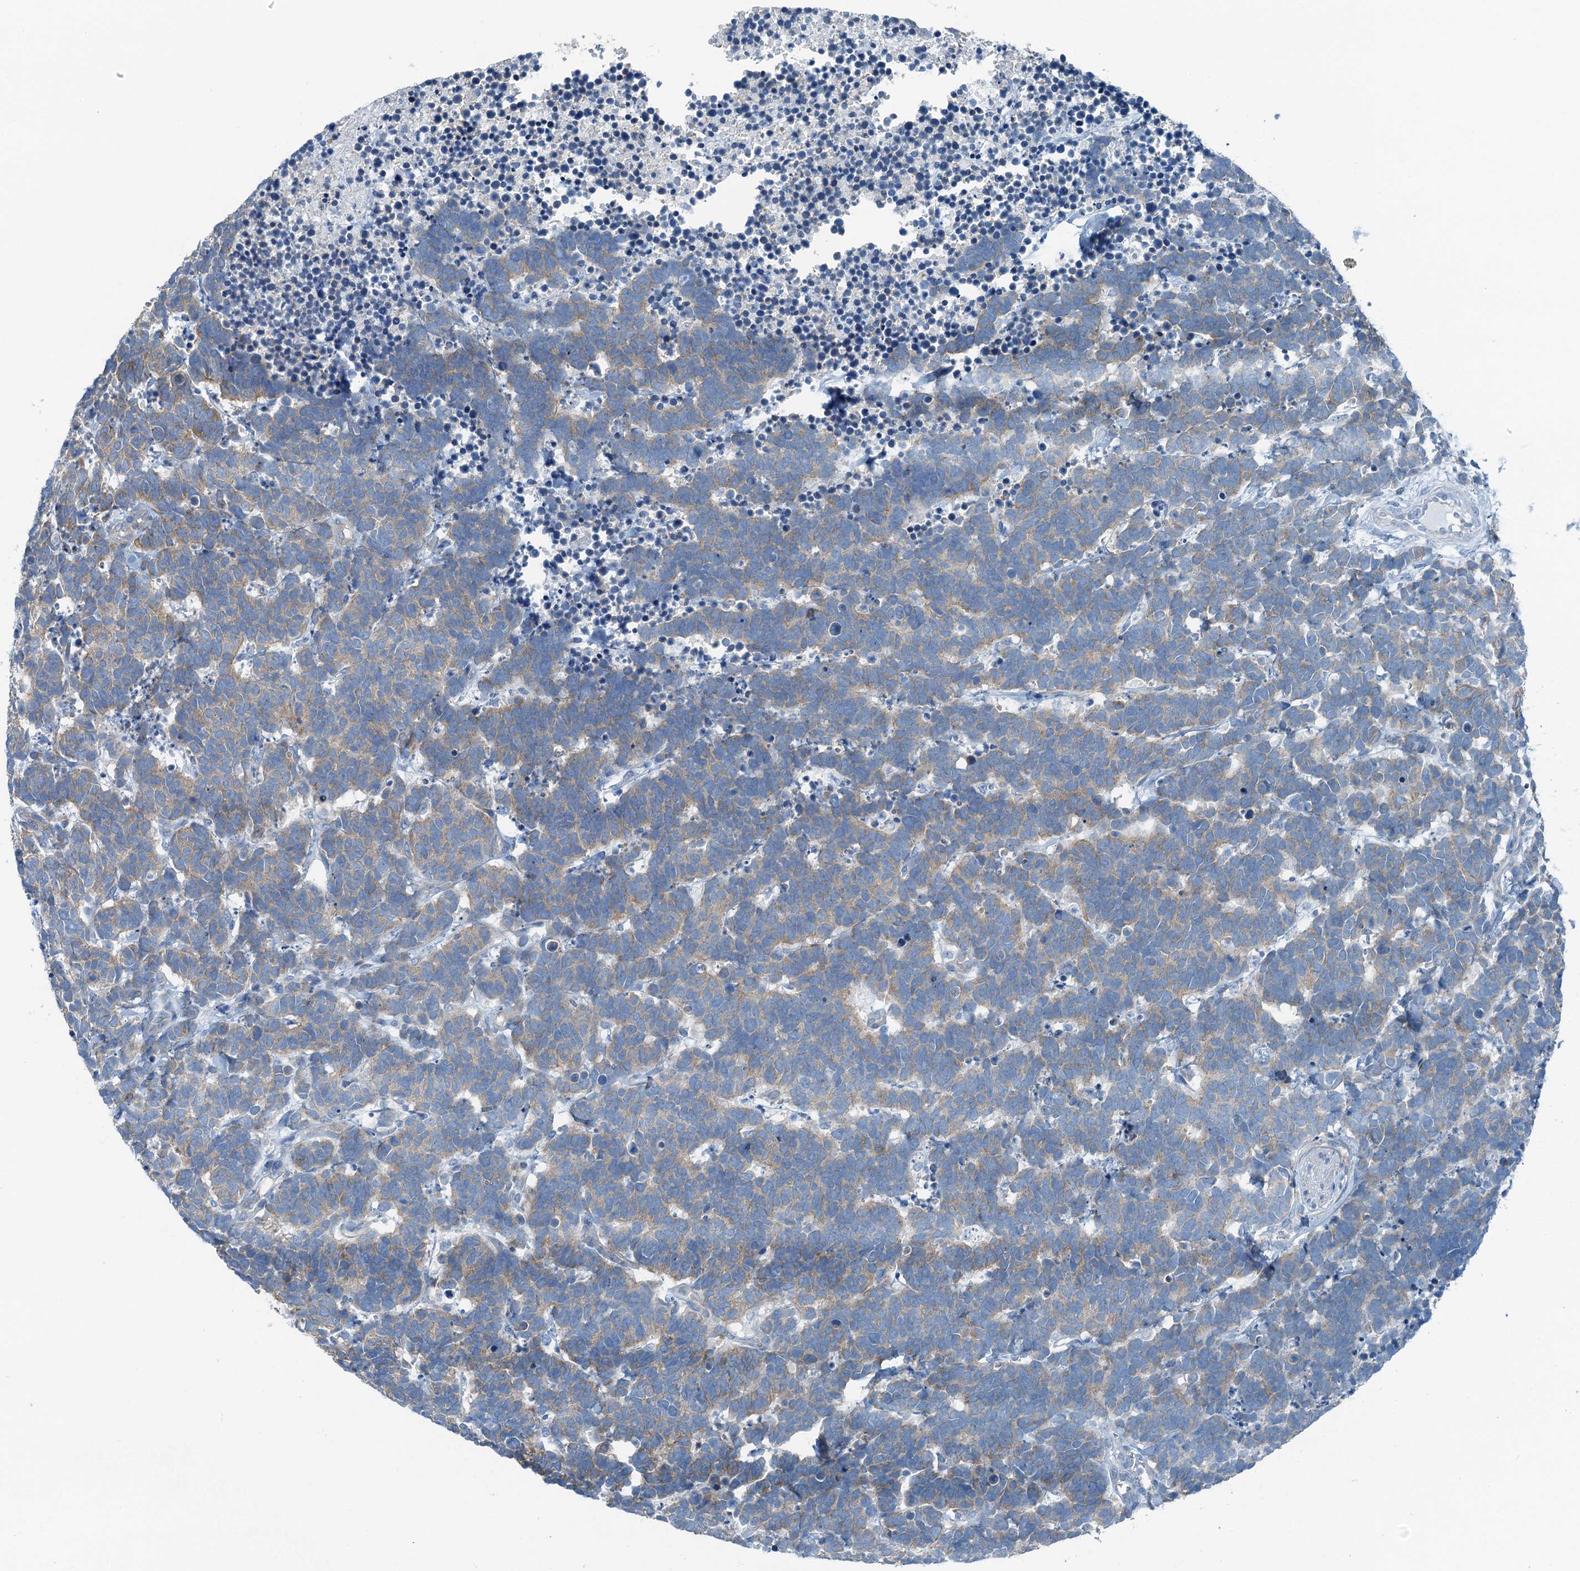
{"staining": {"intensity": "weak", "quantity": "25%-75%", "location": "cytoplasmic/membranous"}, "tissue": "carcinoid", "cell_type": "Tumor cells", "image_type": "cancer", "snomed": [{"axis": "morphology", "description": "Carcinoma, NOS"}, {"axis": "morphology", "description": "Carcinoid, malignant, NOS"}, {"axis": "topography", "description": "Urinary bladder"}], "caption": "Human malignant carcinoid stained for a protein (brown) demonstrates weak cytoplasmic/membranous positive positivity in approximately 25%-75% of tumor cells.", "gene": "TMOD2", "patient": {"sex": "male", "age": 57}}